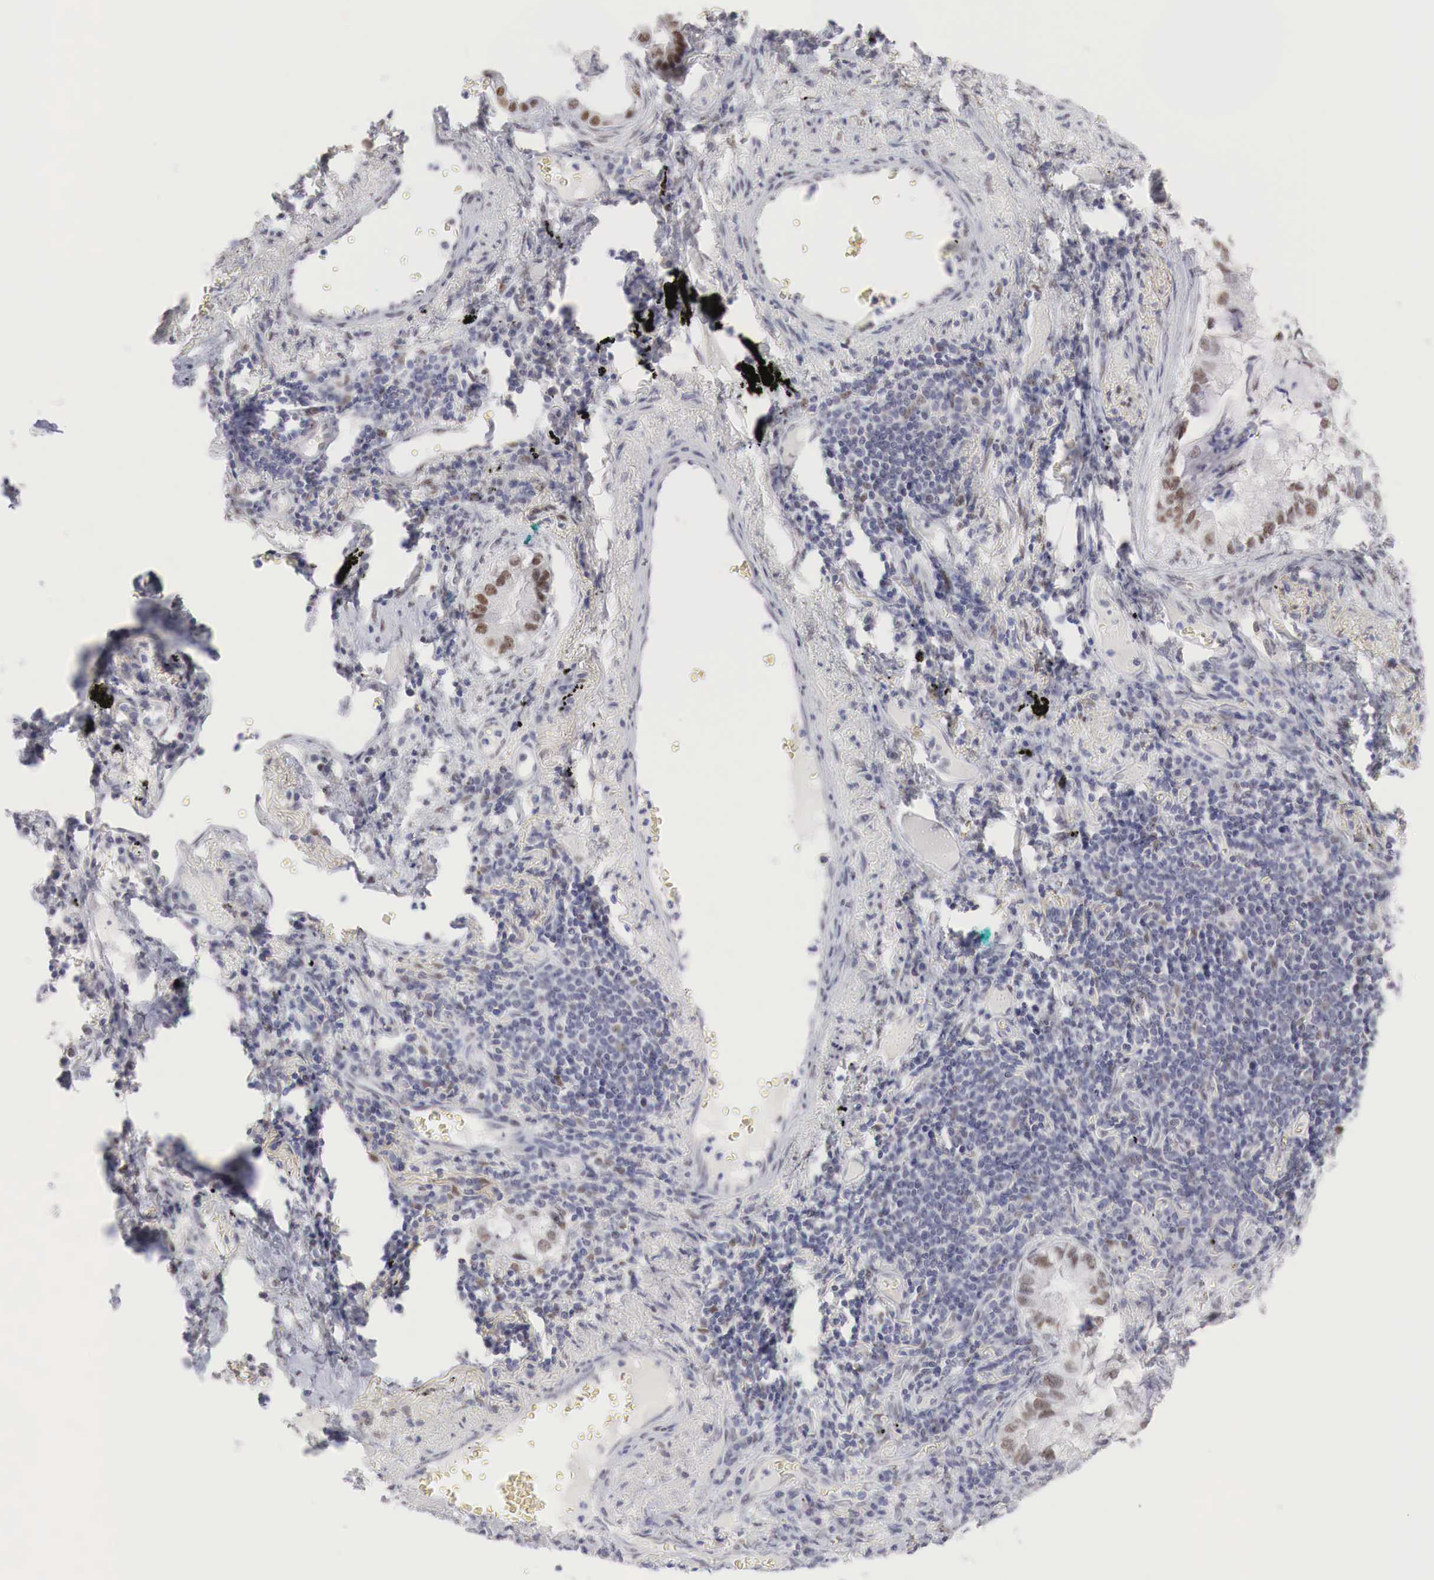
{"staining": {"intensity": "moderate", "quantity": ">75%", "location": "nuclear"}, "tissue": "lung cancer", "cell_type": "Tumor cells", "image_type": "cancer", "snomed": [{"axis": "morphology", "description": "Adenocarcinoma, NOS"}, {"axis": "topography", "description": "Lung"}], "caption": "Protein expression analysis of human lung cancer reveals moderate nuclear positivity in approximately >75% of tumor cells.", "gene": "FOXP2", "patient": {"sex": "female", "age": 50}}